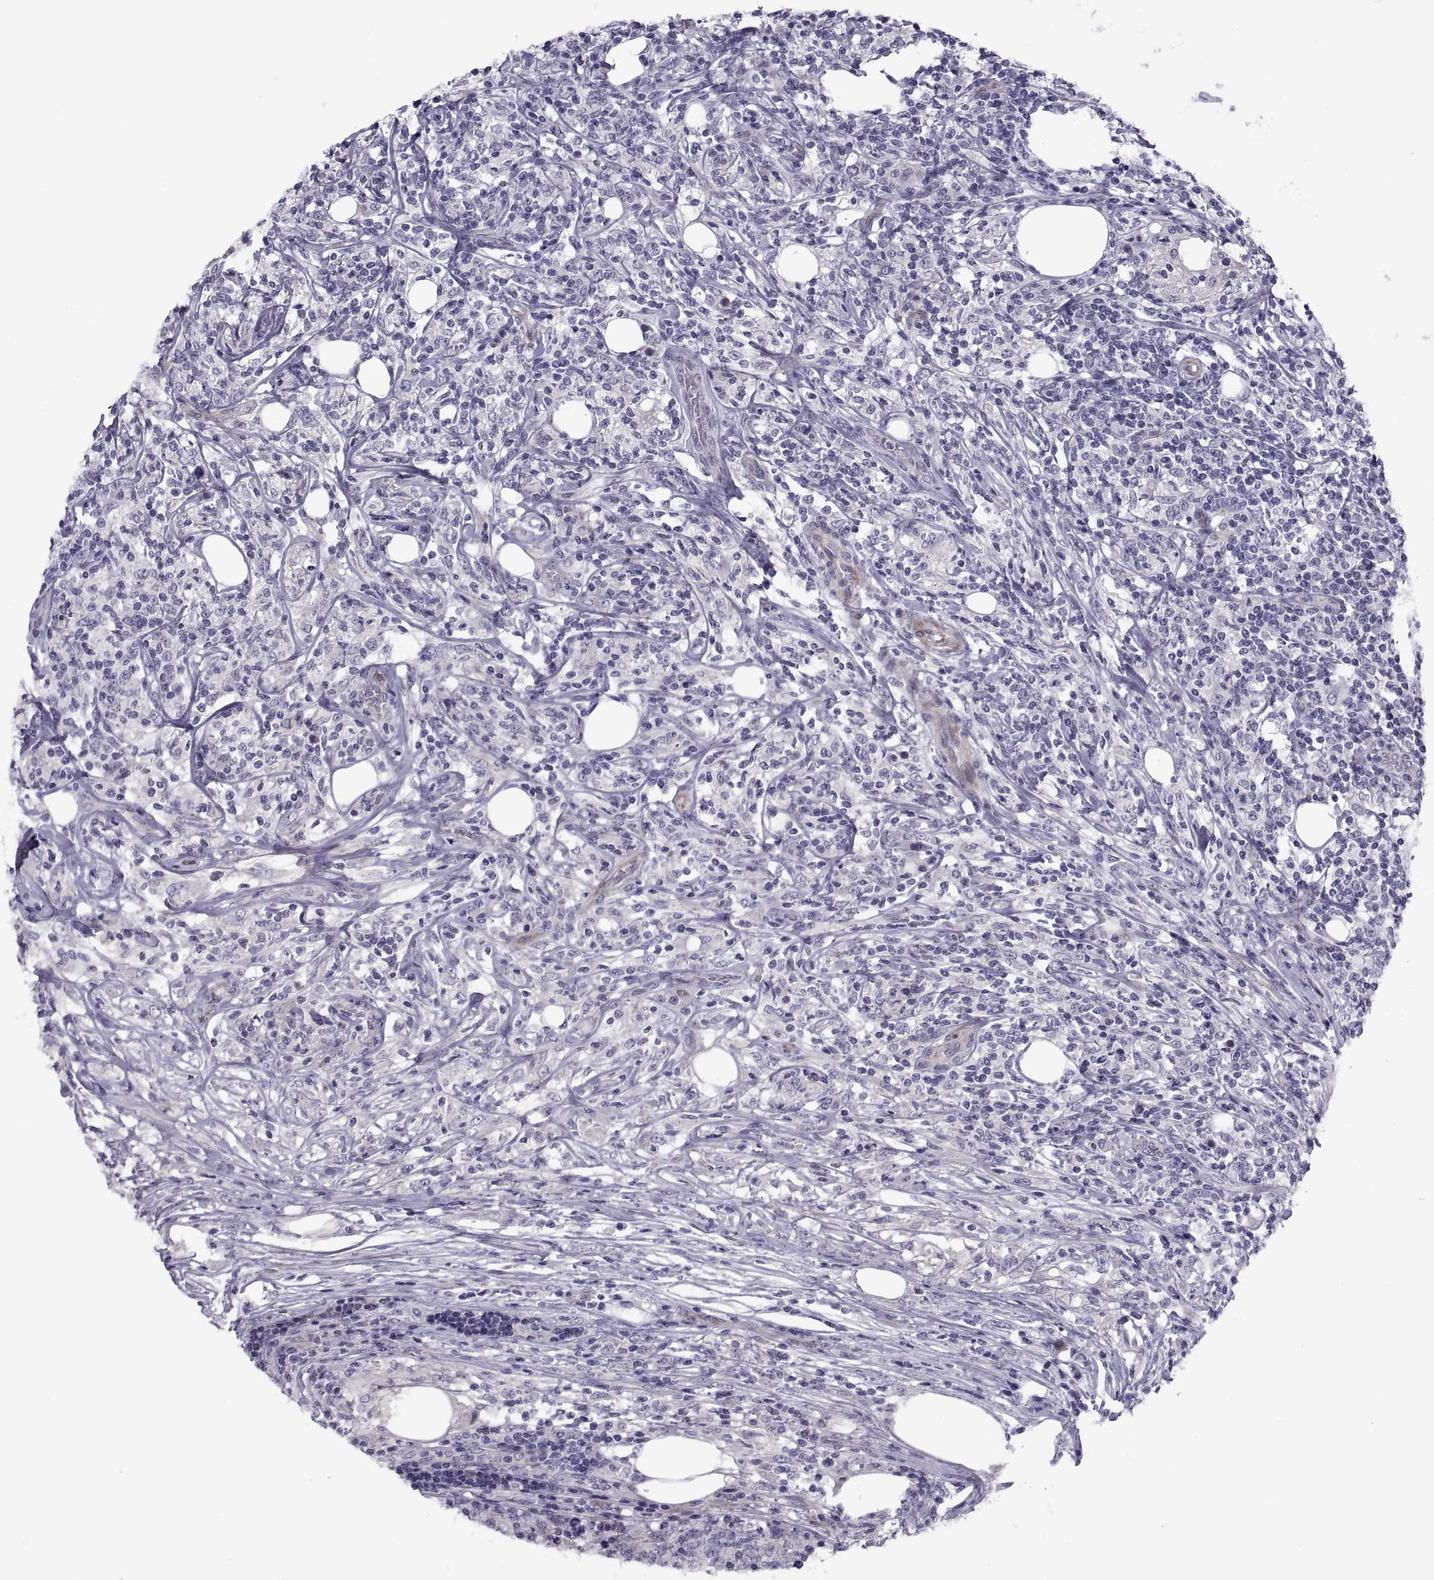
{"staining": {"intensity": "negative", "quantity": "none", "location": "none"}, "tissue": "lymphoma", "cell_type": "Tumor cells", "image_type": "cancer", "snomed": [{"axis": "morphology", "description": "Malignant lymphoma, non-Hodgkin's type, High grade"}, {"axis": "topography", "description": "Lymph node"}], "caption": "A photomicrograph of human lymphoma is negative for staining in tumor cells.", "gene": "TMEM158", "patient": {"sex": "female", "age": 84}}